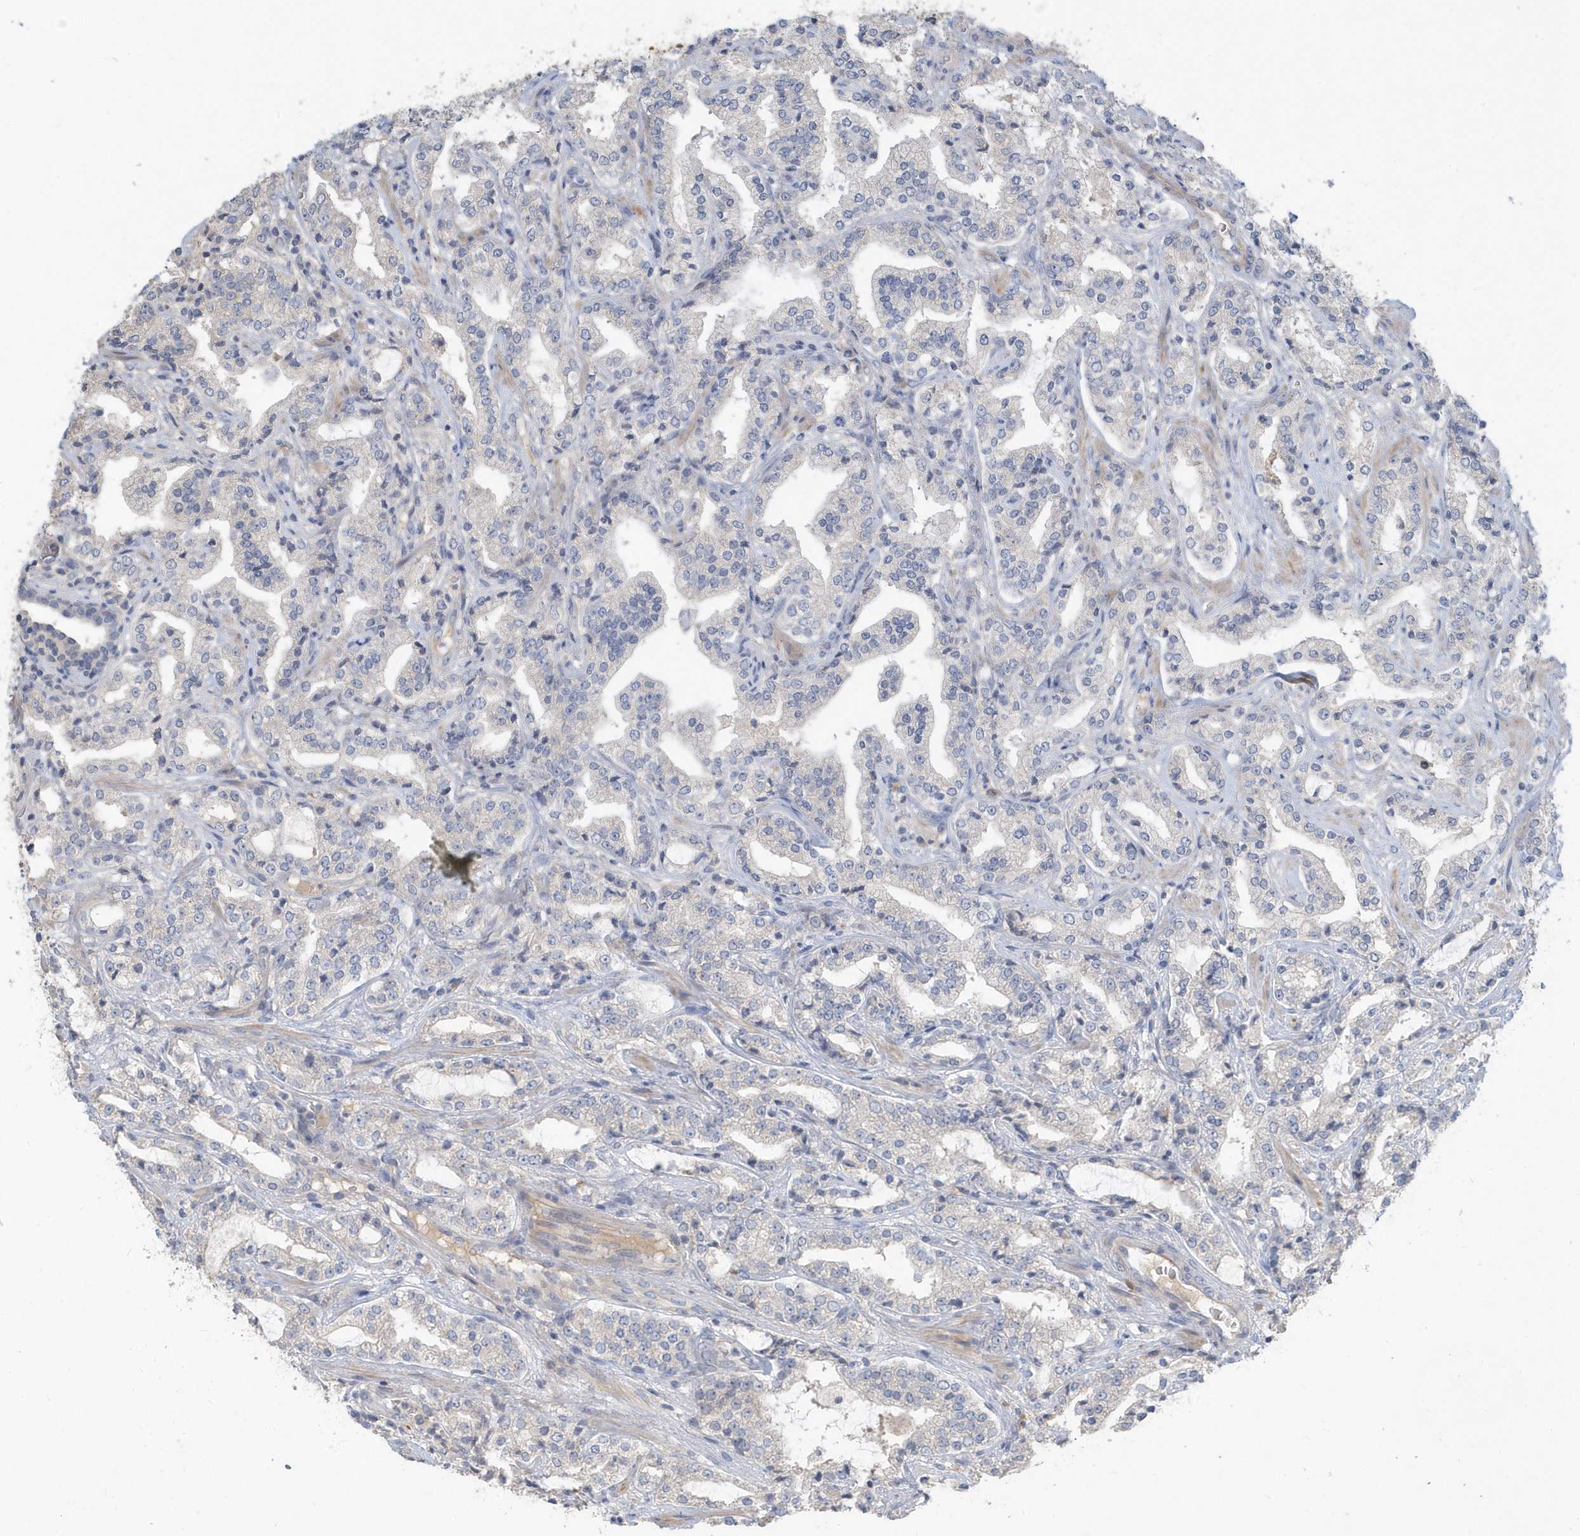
{"staining": {"intensity": "negative", "quantity": "none", "location": "none"}, "tissue": "prostate cancer", "cell_type": "Tumor cells", "image_type": "cancer", "snomed": [{"axis": "morphology", "description": "Adenocarcinoma, High grade"}, {"axis": "topography", "description": "Prostate"}], "caption": "Immunohistochemistry of human prostate cancer (adenocarcinoma (high-grade)) displays no expression in tumor cells. (DAB (3,3'-diaminobenzidine) IHC with hematoxylin counter stain).", "gene": "USP53", "patient": {"sex": "male", "age": 64}}